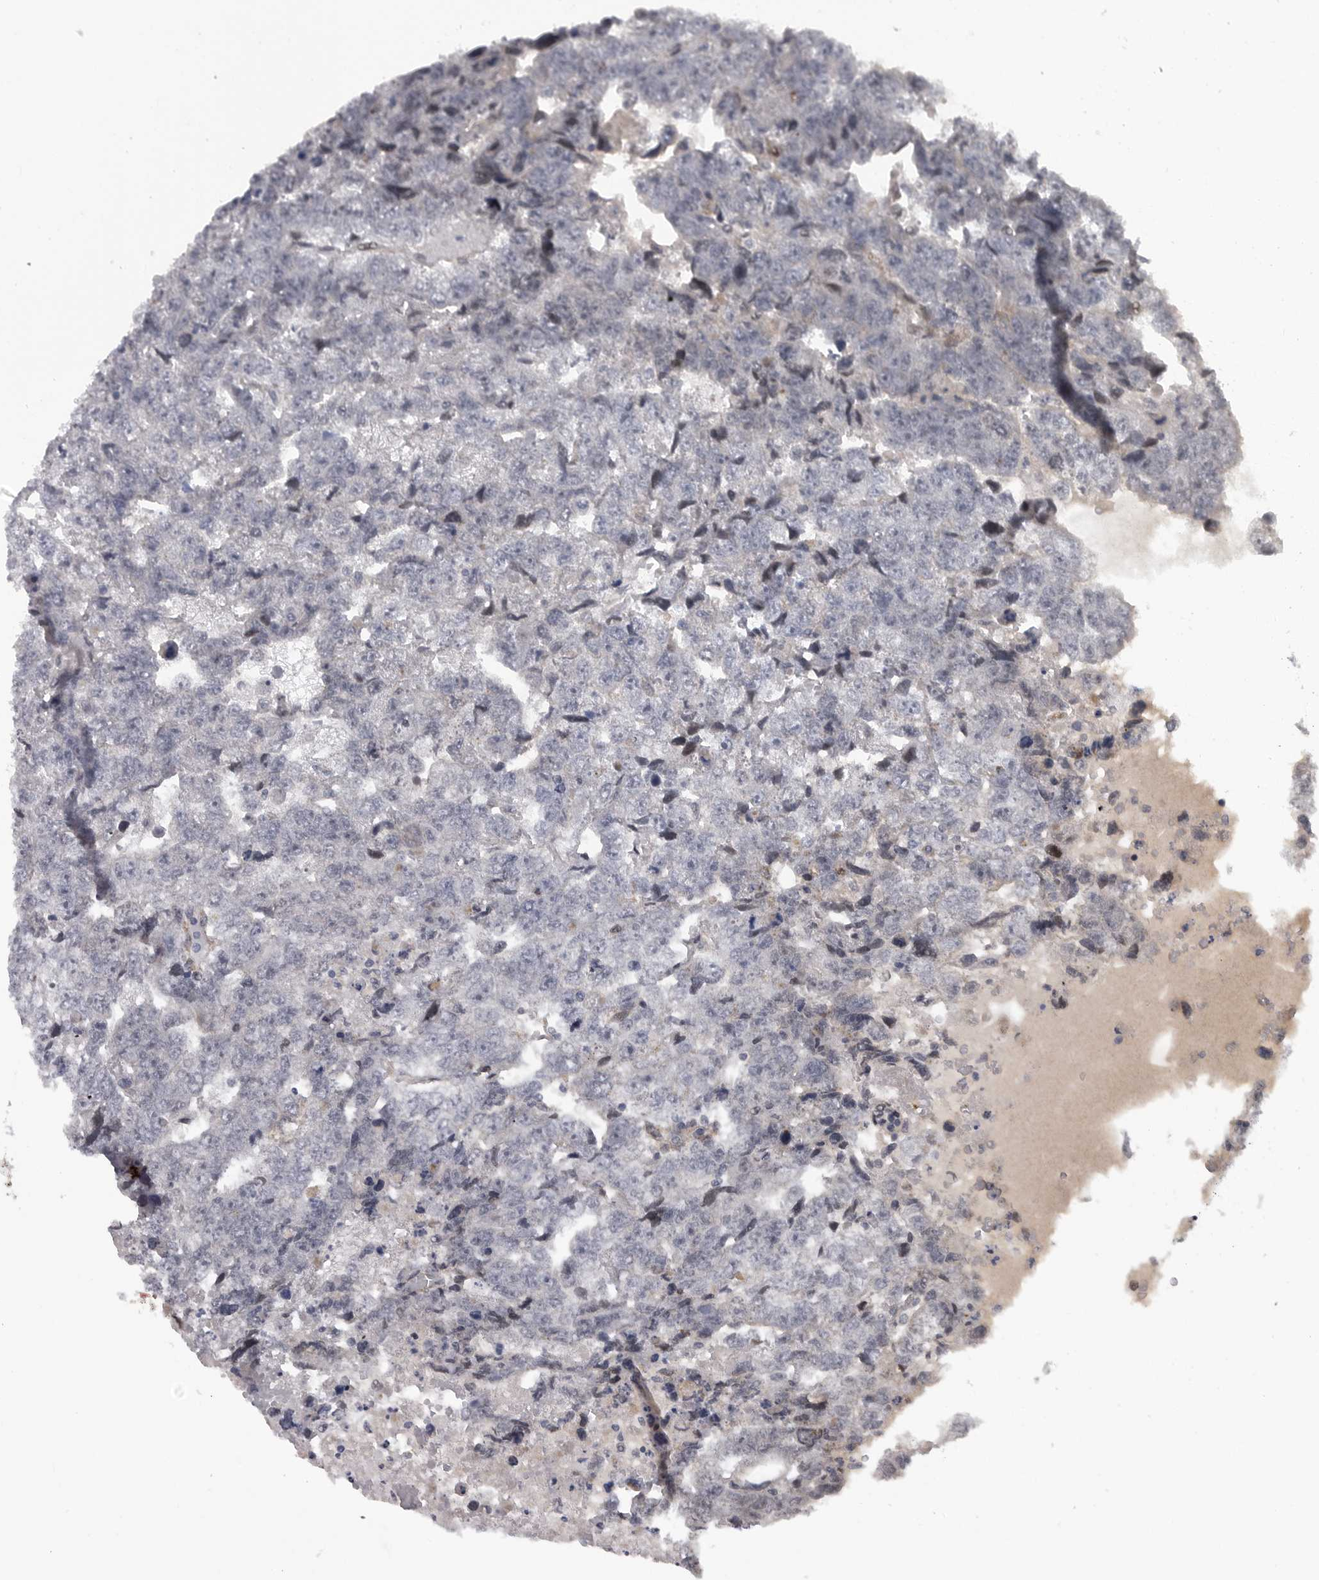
{"staining": {"intensity": "negative", "quantity": "none", "location": "none"}, "tissue": "testis cancer", "cell_type": "Tumor cells", "image_type": "cancer", "snomed": [{"axis": "morphology", "description": "Carcinoma, Embryonal, NOS"}, {"axis": "topography", "description": "Testis"}], "caption": "Testis cancer (embryonal carcinoma) was stained to show a protein in brown. There is no significant staining in tumor cells. (Immunohistochemistry (ihc), brightfield microscopy, high magnification).", "gene": "TMPRSS11F", "patient": {"sex": "male", "age": 36}}